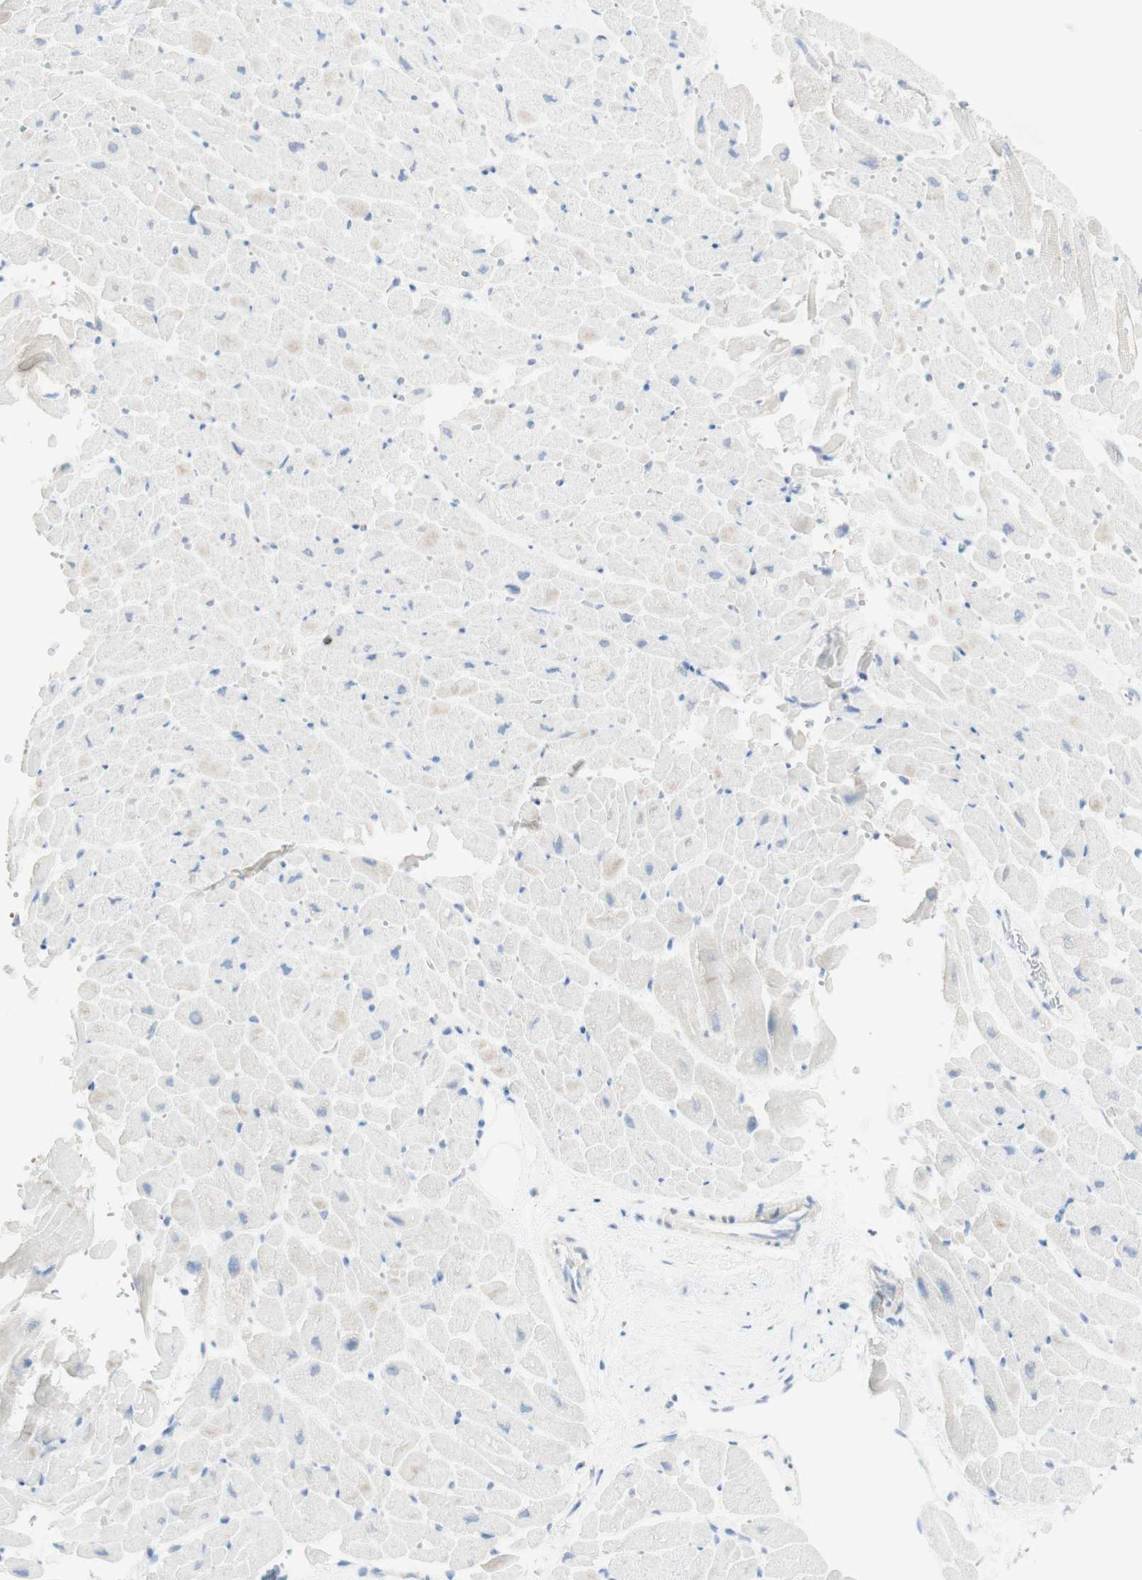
{"staining": {"intensity": "weak", "quantity": "<25%", "location": "cytoplasmic/membranous"}, "tissue": "heart muscle", "cell_type": "Cardiomyocytes", "image_type": "normal", "snomed": [{"axis": "morphology", "description": "Normal tissue, NOS"}, {"axis": "topography", "description": "Heart"}], "caption": "Immunohistochemistry (IHC) histopathology image of unremarkable heart muscle: heart muscle stained with DAB (3,3'-diaminobenzidine) reveals no significant protein positivity in cardiomyocytes. (Stains: DAB (3,3'-diaminobenzidine) IHC with hematoxylin counter stain, Microscopy: brightfield microscopy at high magnification).", "gene": "MANEA", "patient": {"sex": "male", "age": 45}}